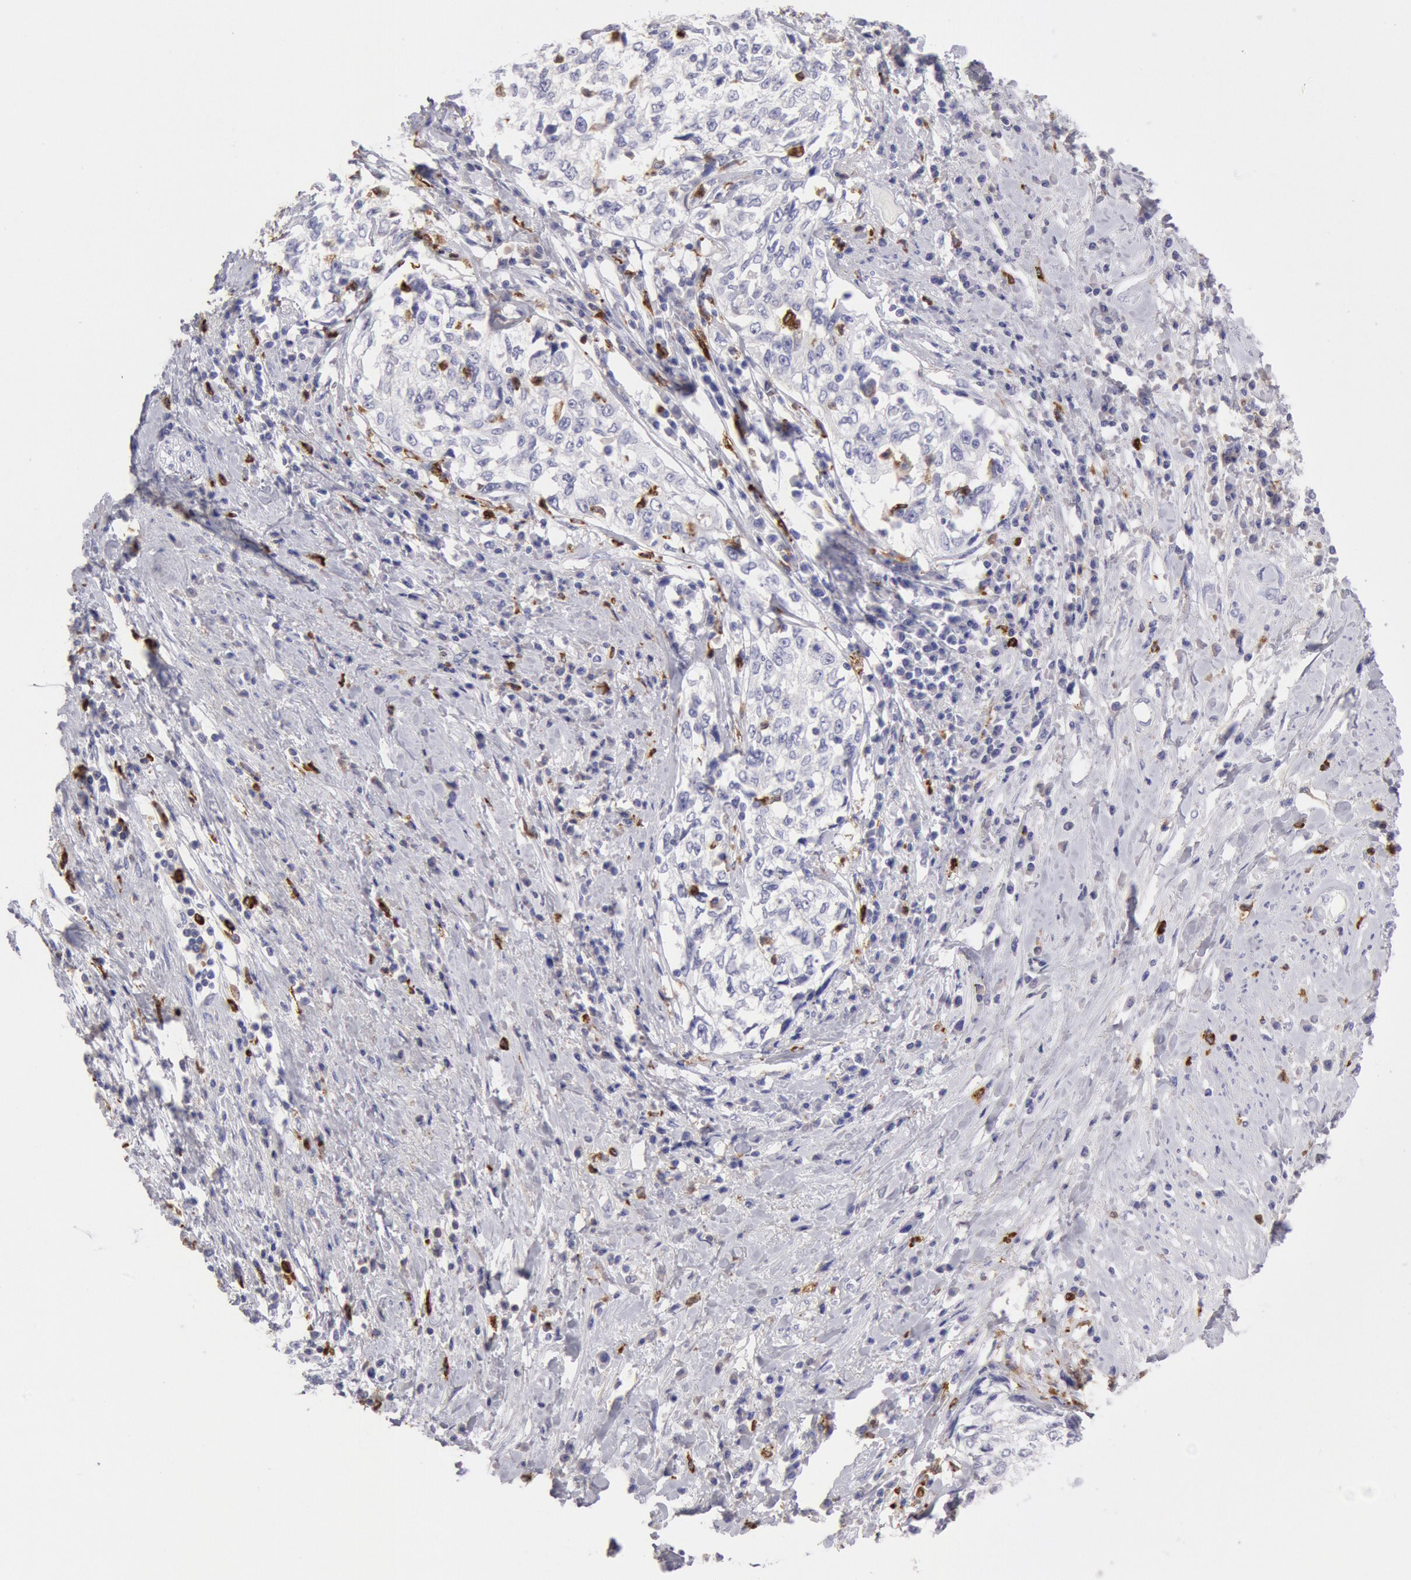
{"staining": {"intensity": "negative", "quantity": "none", "location": "none"}, "tissue": "cervical cancer", "cell_type": "Tumor cells", "image_type": "cancer", "snomed": [{"axis": "morphology", "description": "Squamous cell carcinoma, NOS"}, {"axis": "topography", "description": "Cervix"}], "caption": "This is an immunohistochemistry micrograph of cervical cancer. There is no expression in tumor cells.", "gene": "FCN1", "patient": {"sex": "female", "age": 57}}